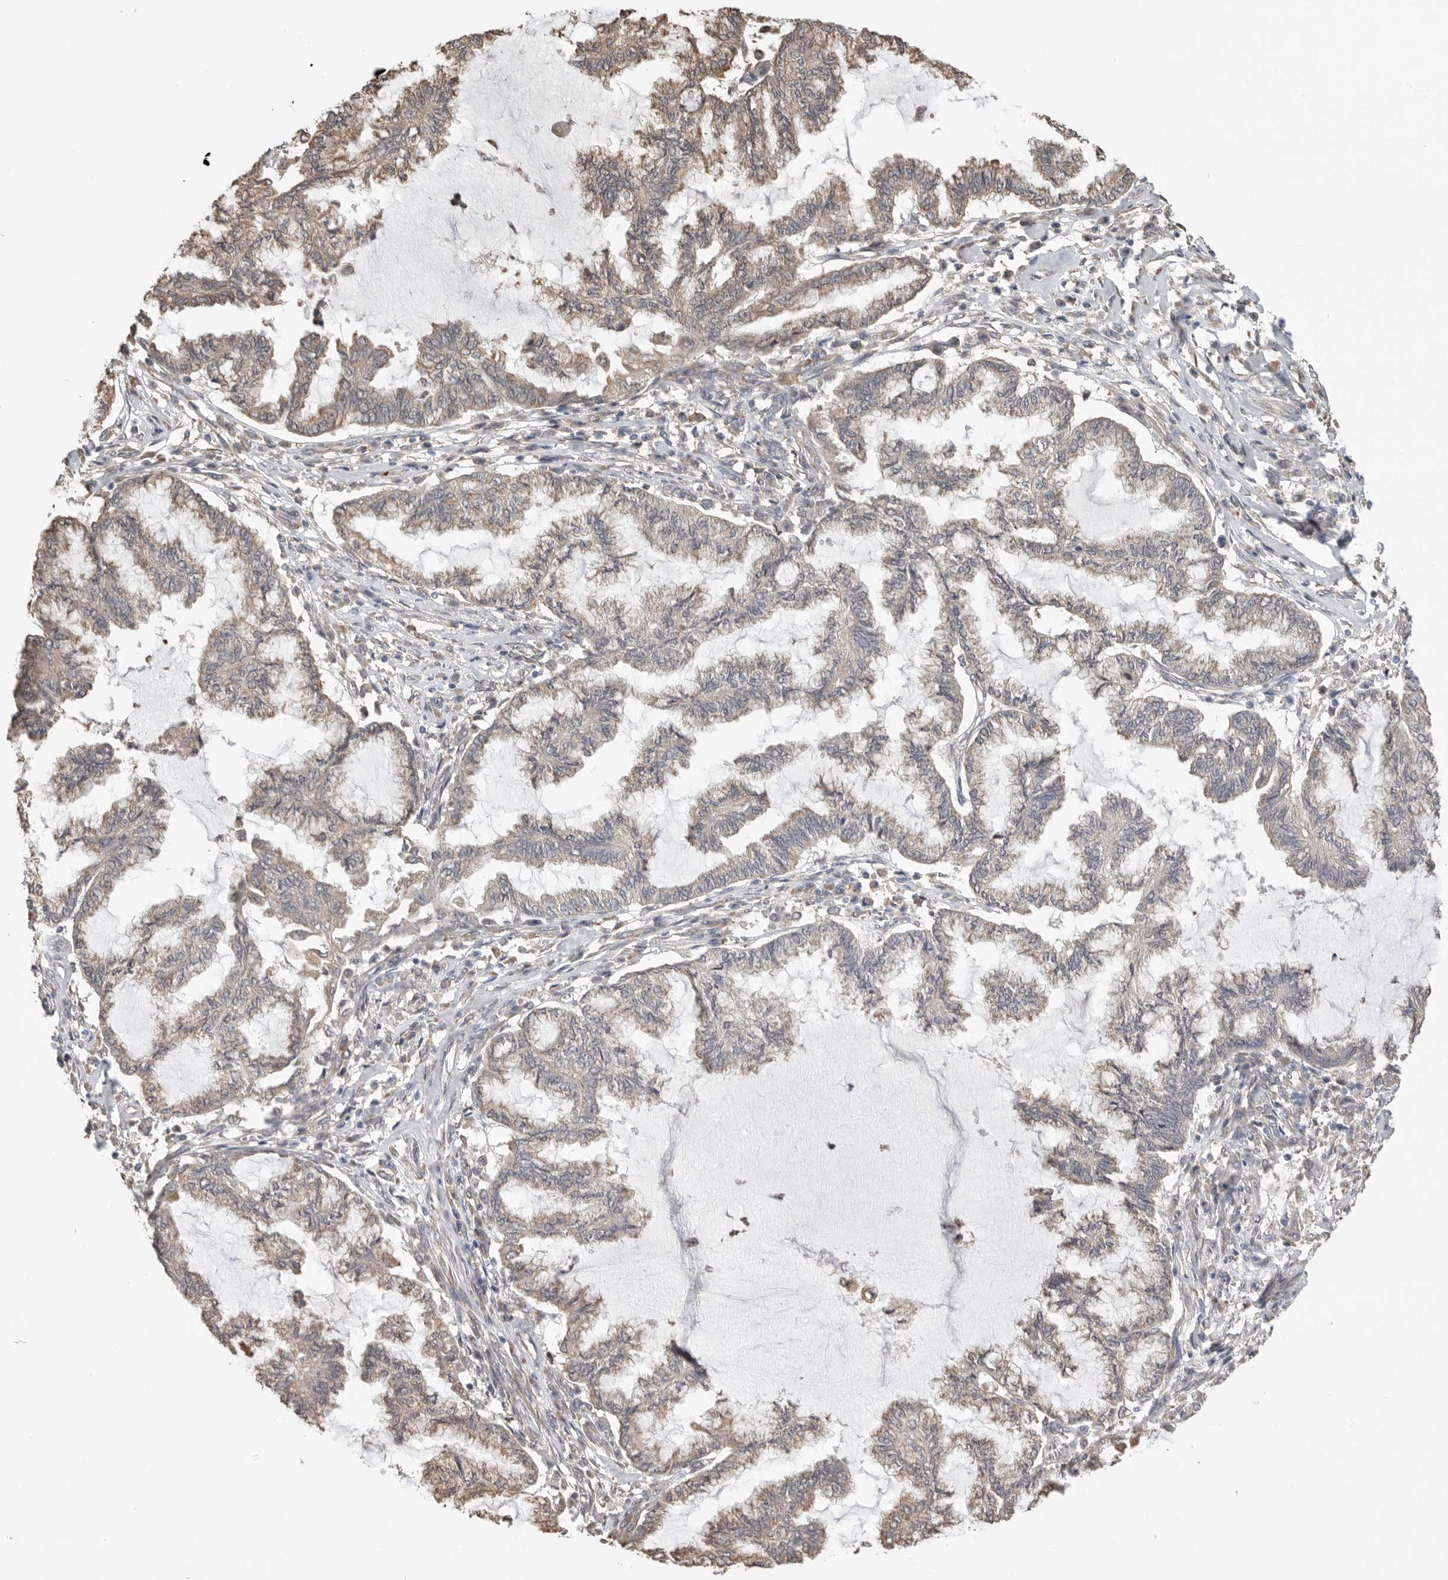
{"staining": {"intensity": "weak", "quantity": ">75%", "location": "cytoplasmic/membranous"}, "tissue": "endometrial cancer", "cell_type": "Tumor cells", "image_type": "cancer", "snomed": [{"axis": "morphology", "description": "Adenocarcinoma, NOS"}, {"axis": "topography", "description": "Endometrium"}], "caption": "A brown stain labels weak cytoplasmic/membranous staining of a protein in human endometrial adenocarcinoma tumor cells.", "gene": "CDC42BPB", "patient": {"sex": "female", "age": 86}}